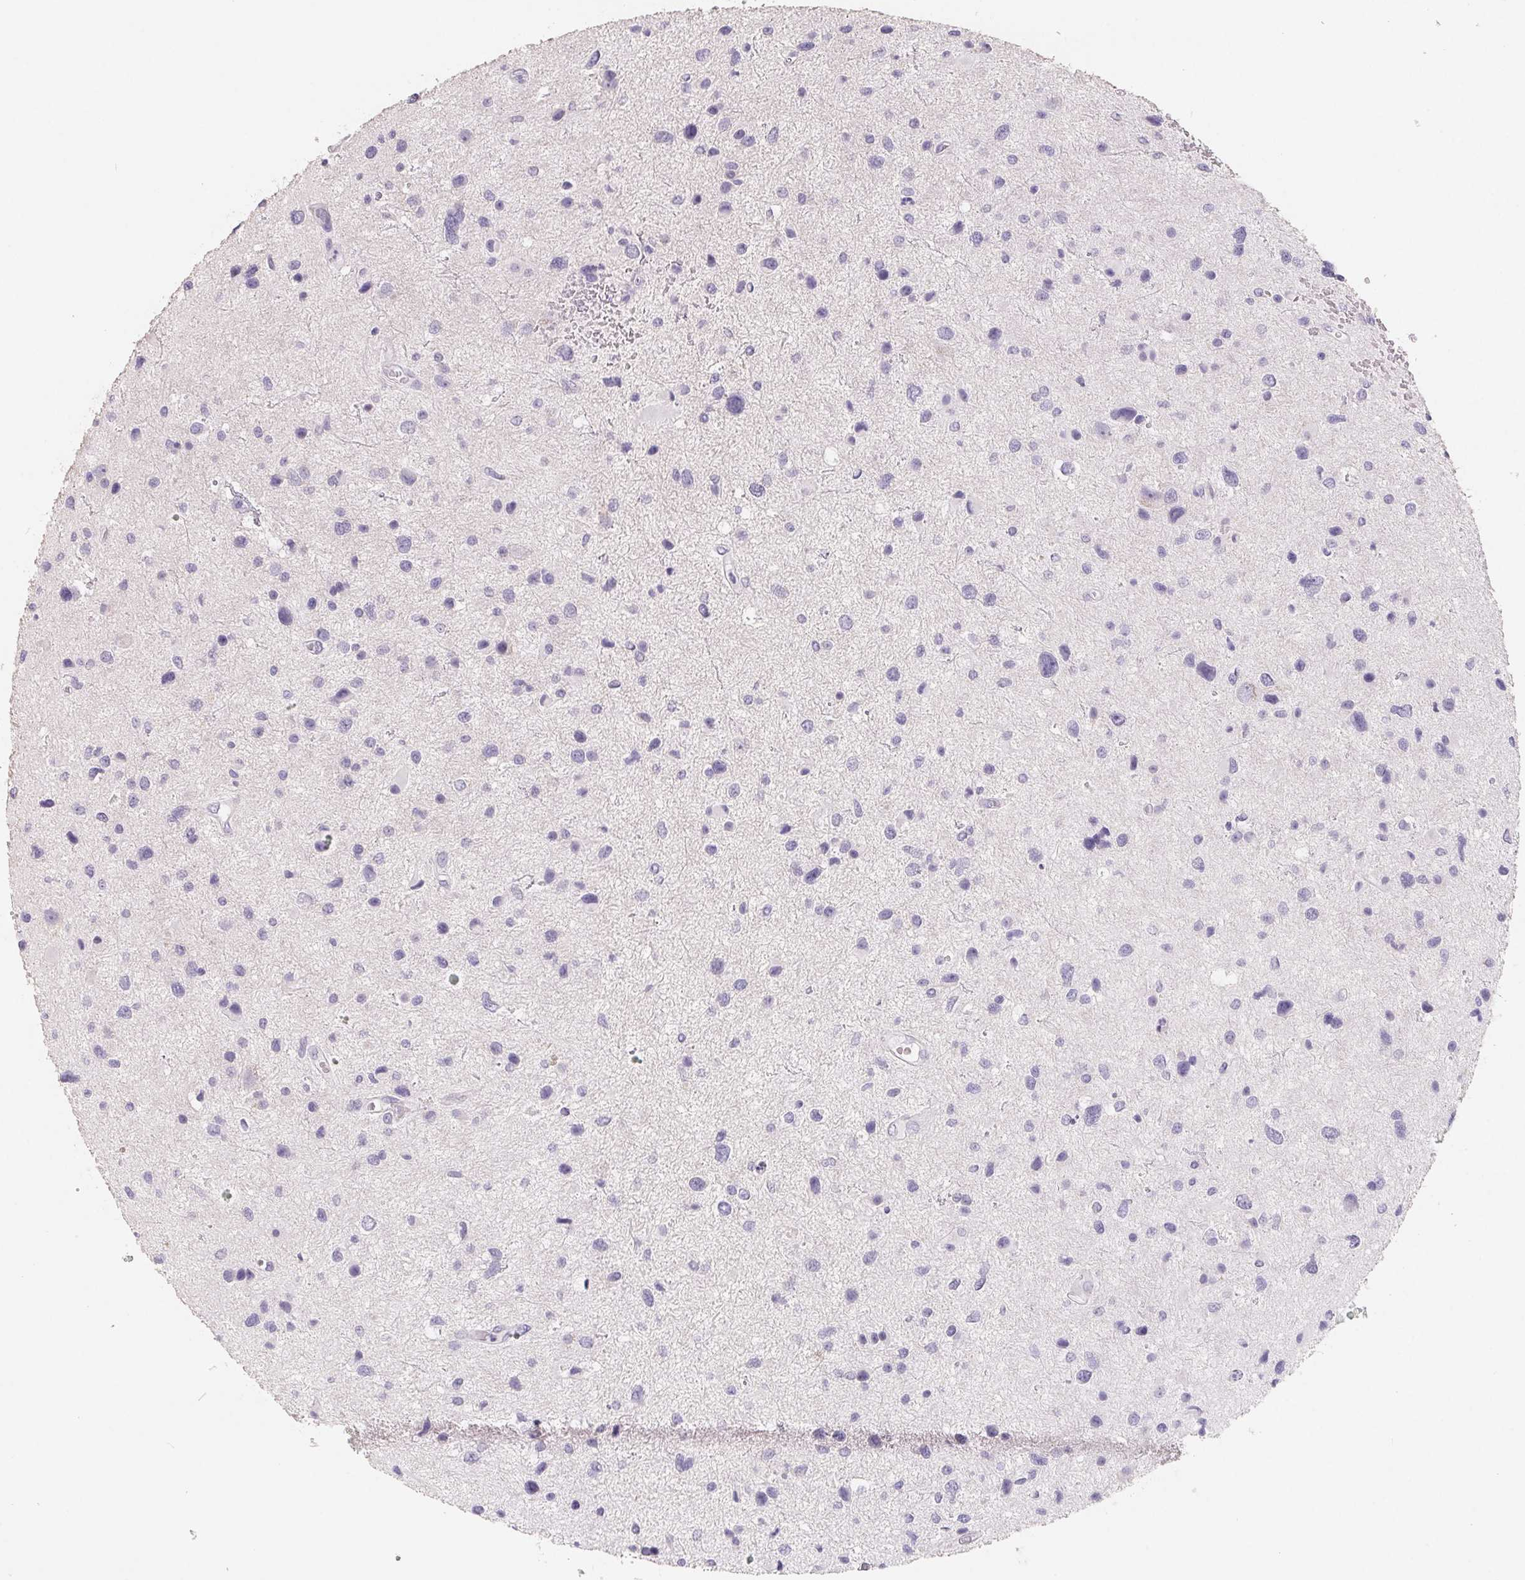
{"staining": {"intensity": "negative", "quantity": "none", "location": "none"}, "tissue": "glioma", "cell_type": "Tumor cells", "image_type": "cancer", "snomed": [{"axis": "morphology", "description": "Glioma, malignant, Low grade"}, {"axis": "topography", "description": "Brain"}], "caption": "This is an immunohistochemistry (IHC) image of glioma. There is no expression in tumor cells.", "gene": "FDX1", "patient": {"sex": "female", "age": 32}}